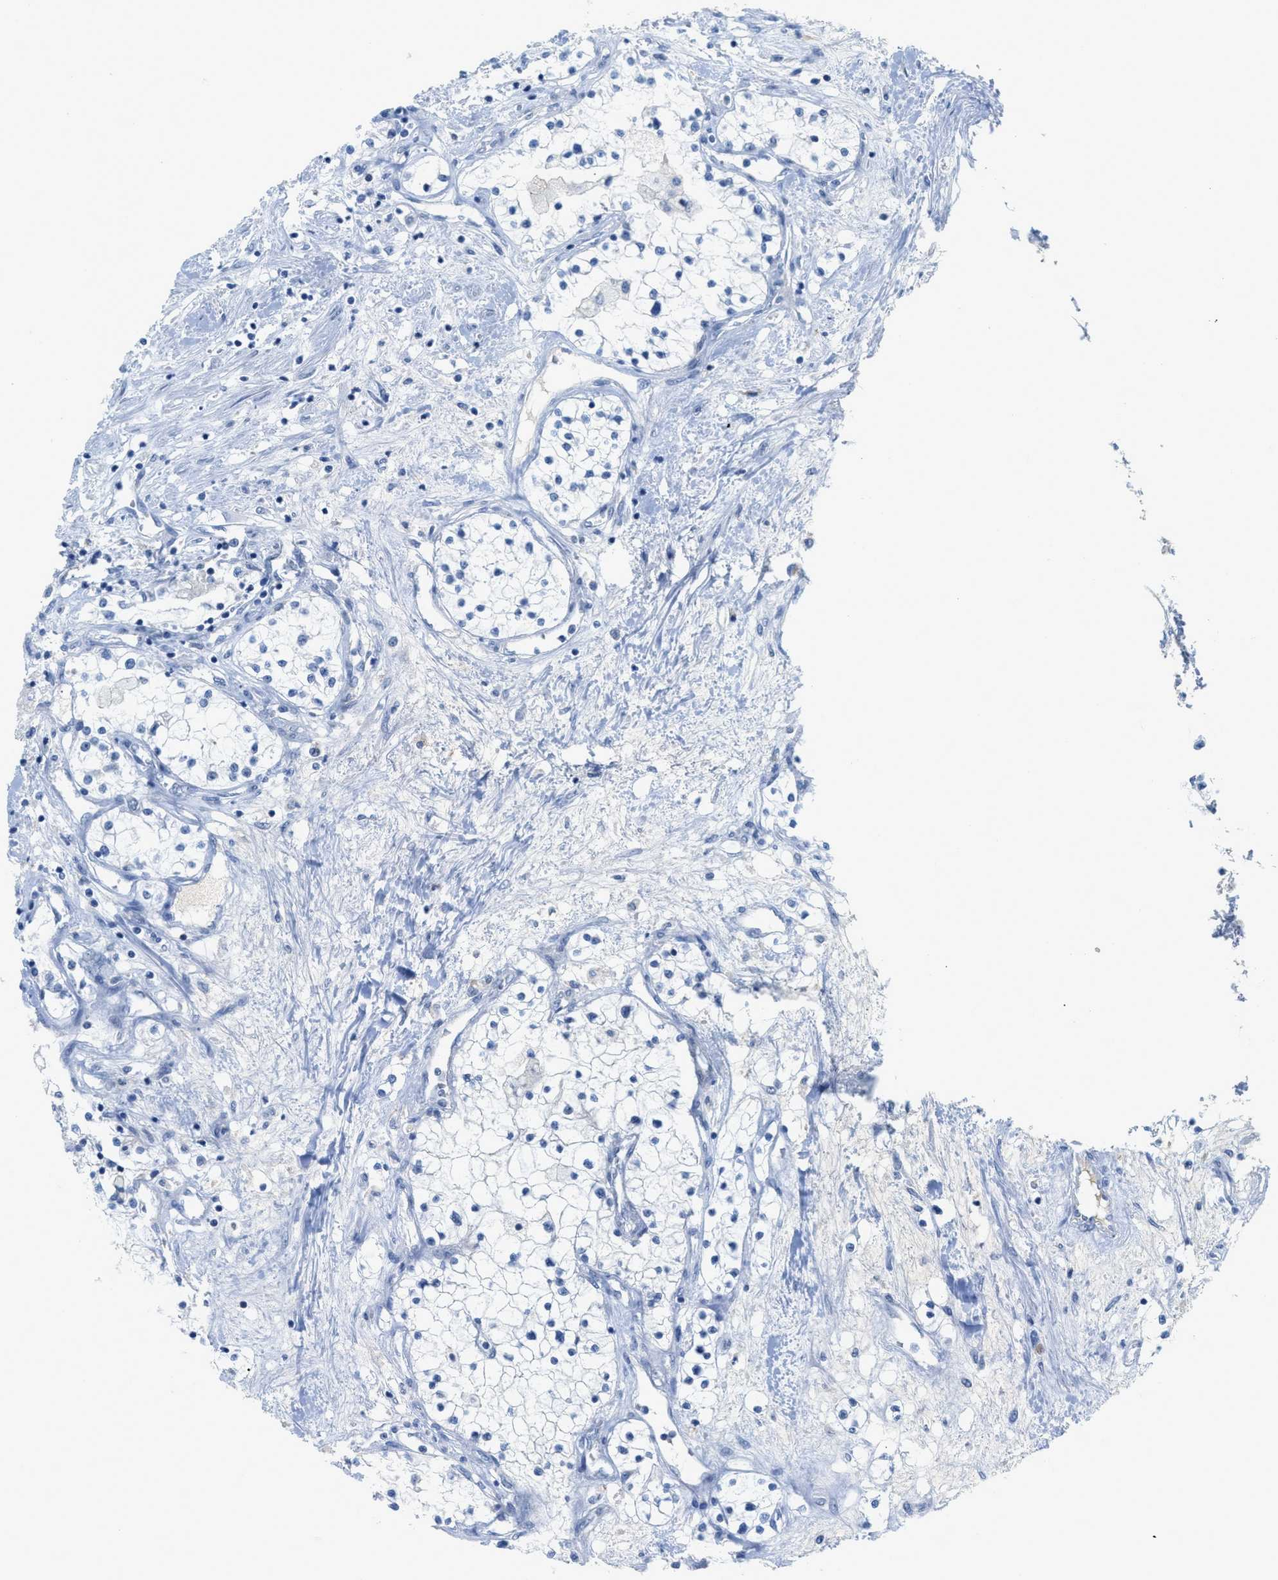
{"staining": {"intensity": "negative", "quantity": "none", "location": "none"}, "tissue": "renal cancer", "cell_type": "Tumor cells", "image_type": "cancer", "snomed": [{"axis": "morphology", "description": "Adenocarcinoma, NOS"}, {"axis": "topography", "description": "Kidney"}], "caption": "DAB immunohistochemical staining of human renal cancer shows no significant positivity in tumor cells.", "gene": "HSF2", "patient": {"sex": "male", "age": 68}}